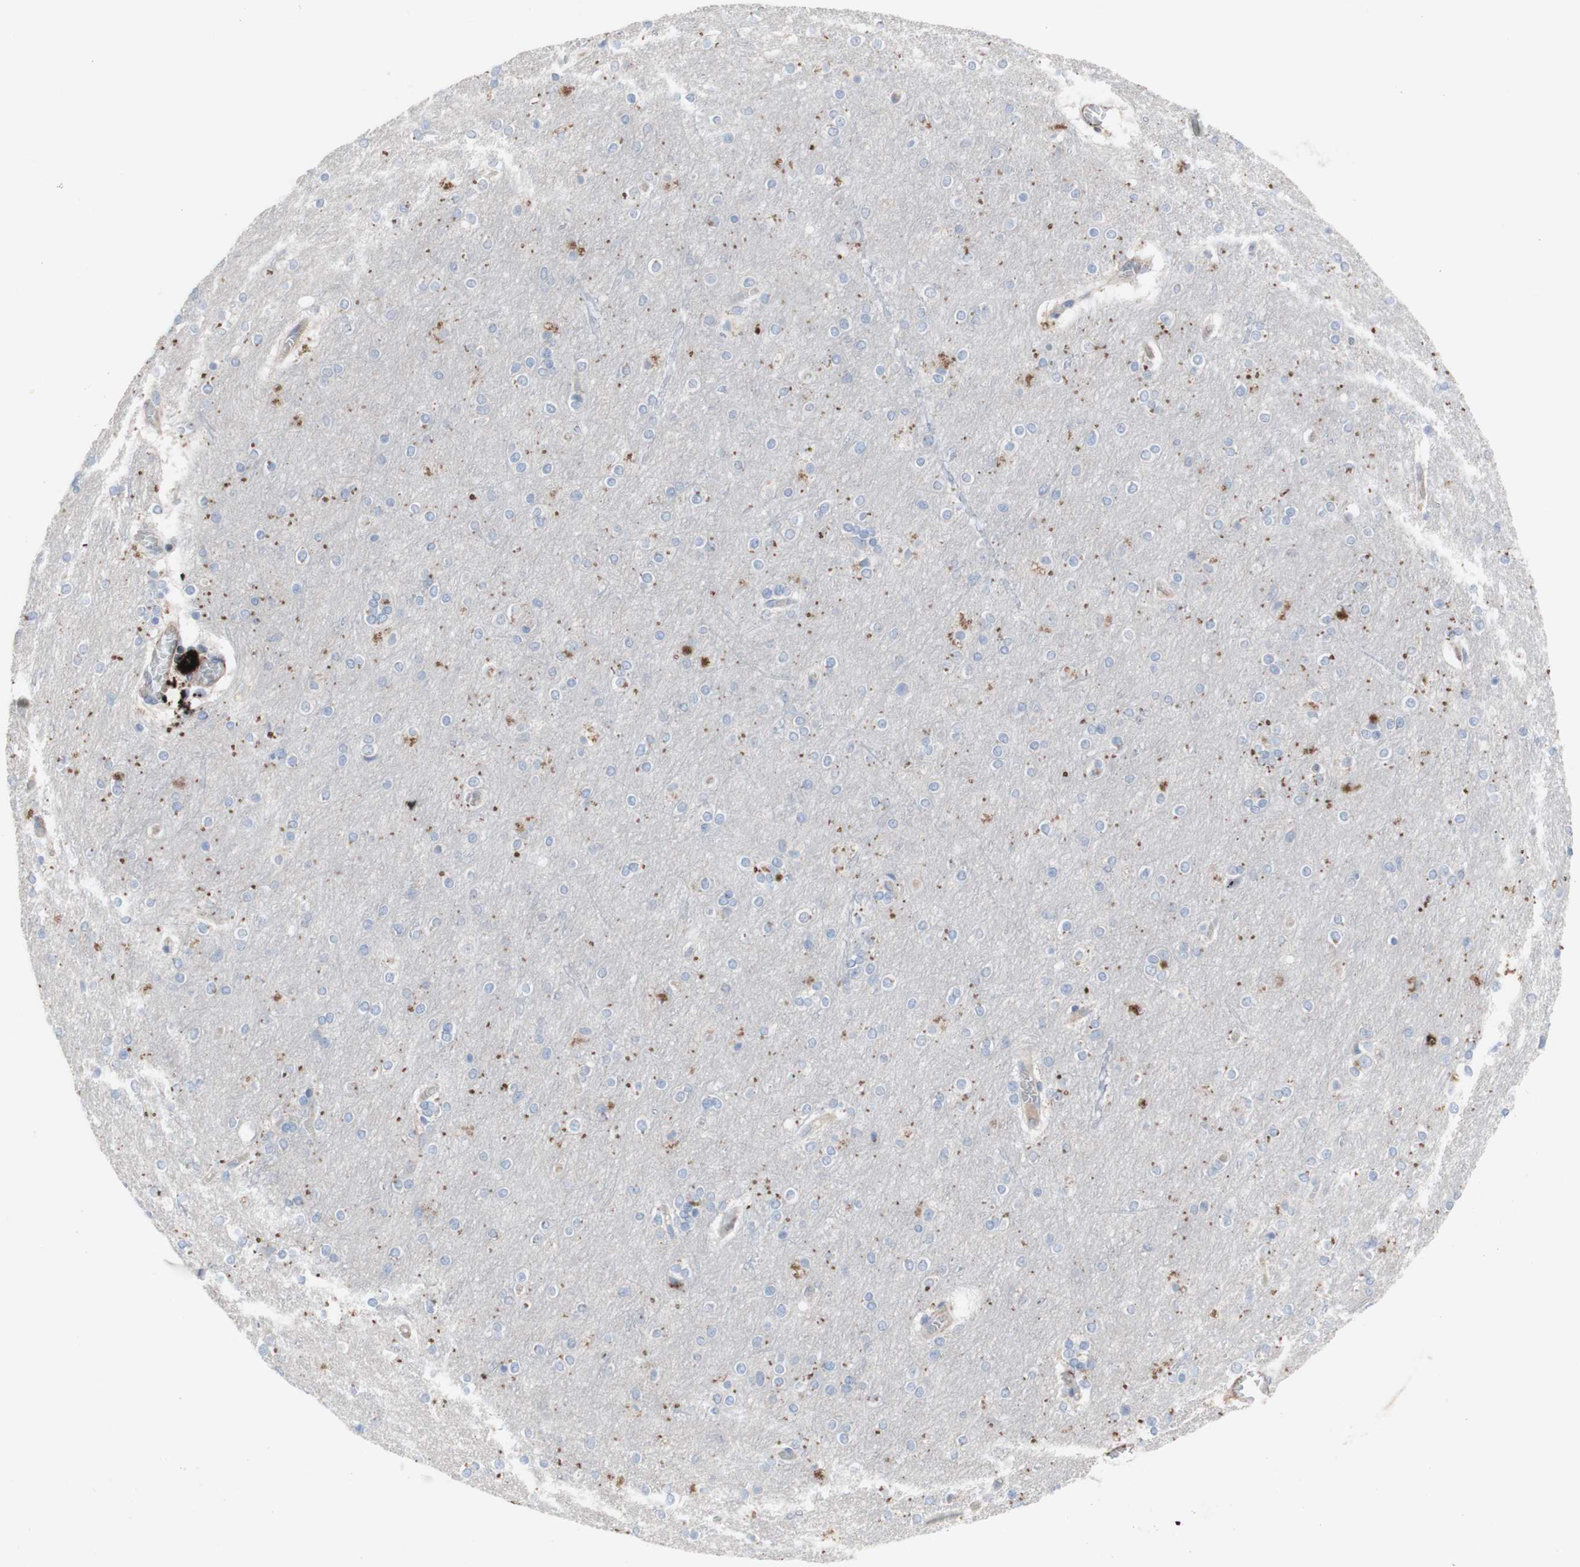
{"staining": {"intensity": "strong", "quantity": "25%-75%", "location": "cytoplasmic/membranous"}, "tissue": "cerebral cortex", "cell_type": "Endothelial cells", "image_type": "normal", "snomed": [{"axis": "morphology", "description": "Normal tissue, NOS"}, {"axis": "topography", "description": "Cerebral cortex"}], "caption": "High-power microscopy captured an immunohistochemistry (IHC) image of unremarkable cerebral cortex, revealing strong cytoplasmic/membranous expression in about 25%-75% of endothelial cells.", "gene": "AGPAT5", "patient": {"sex": "female", "age": 54}}